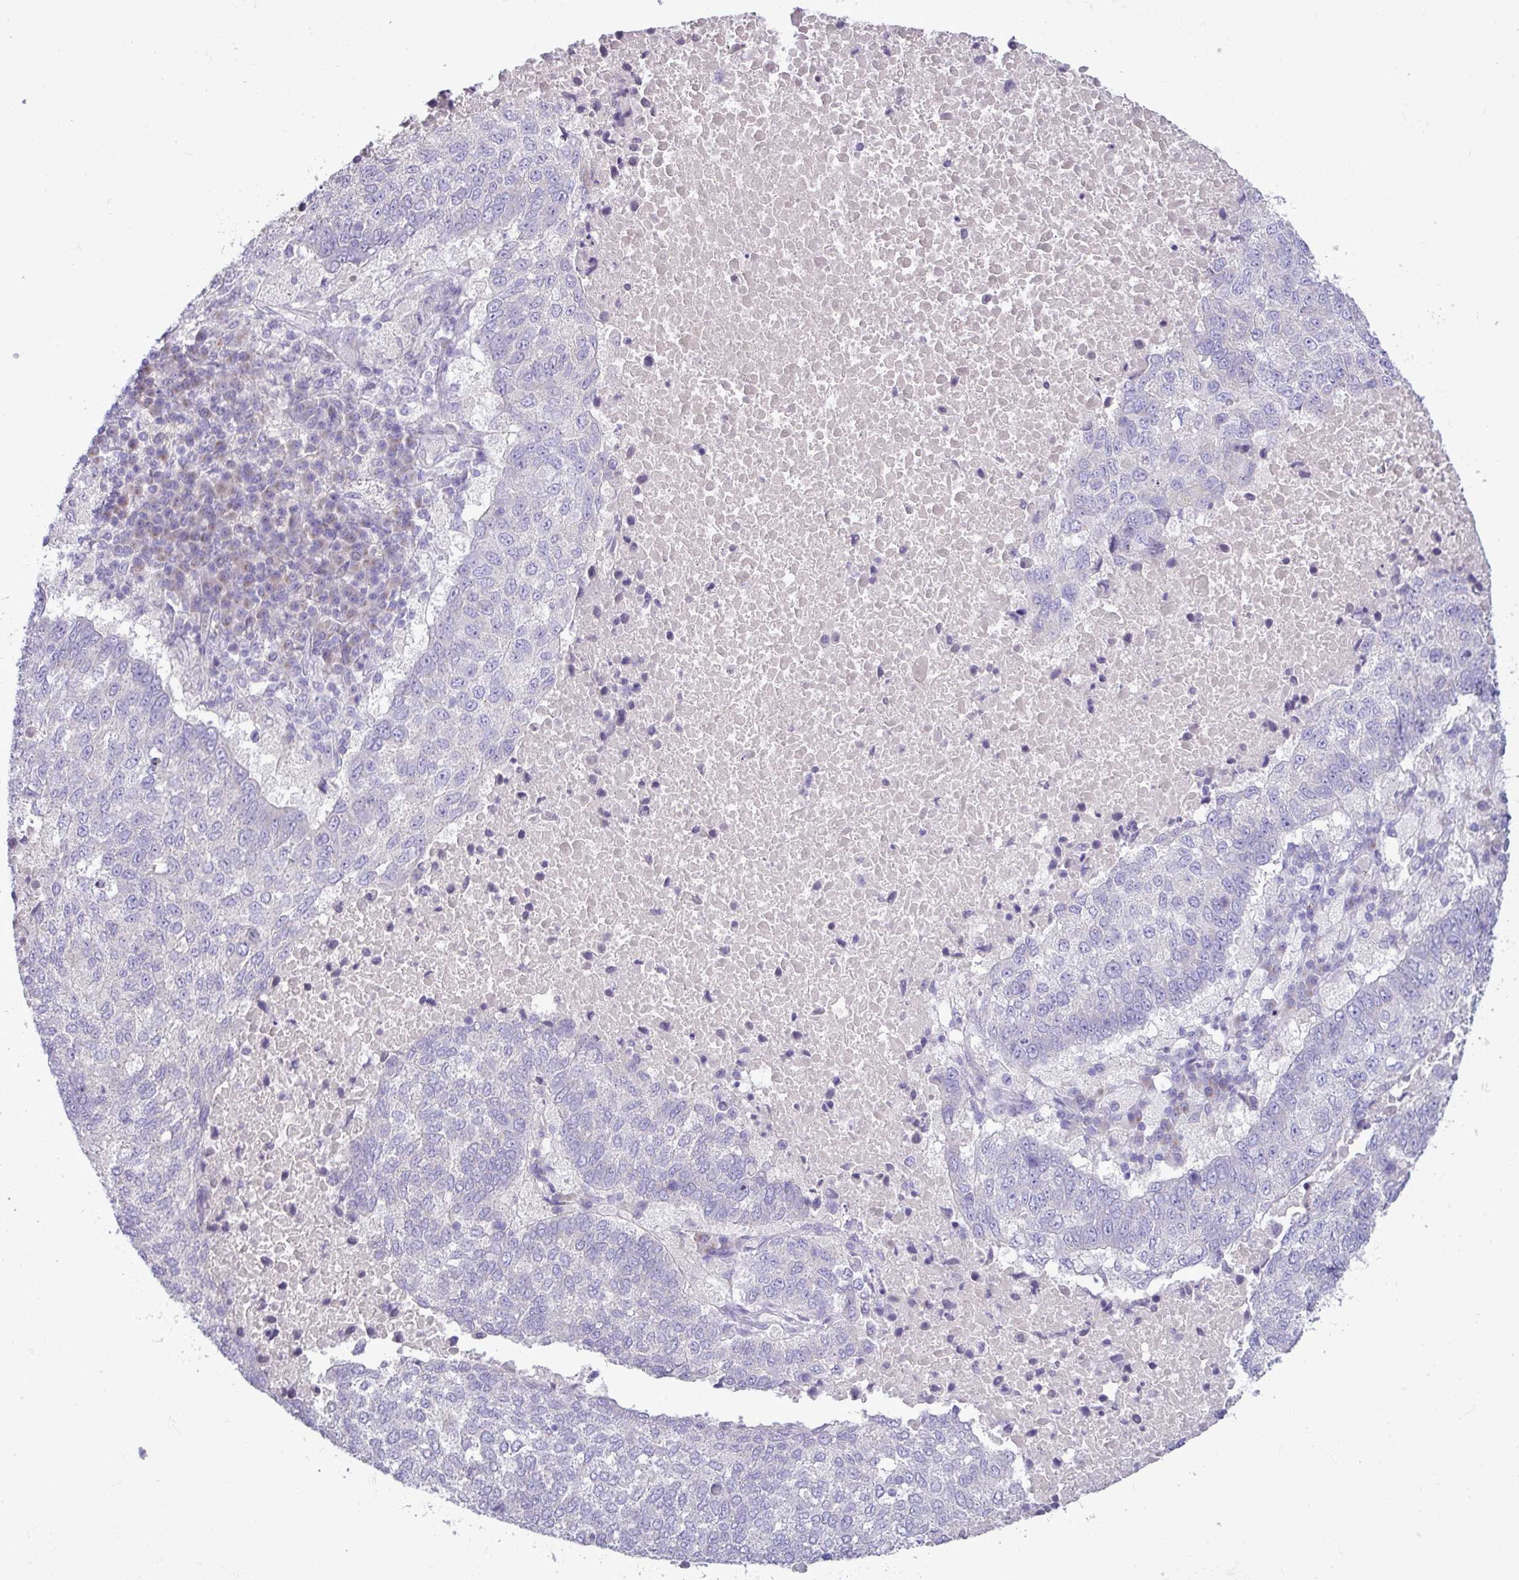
{"staining": {"intensity": "negative", "quantity": "none", "location": "none"}, "tissue": "lung cancer", "cell_type": "Tumor cells", "image_type": "cancer", "snomed": [{"axis": "morphology", "description": "Squamous cell carcinoma, NOS"}, {"axis": "topography", "description": "Lung"}], "caption": "DAB immunohistochemical staining of lung cancer demonstrates no significant staining in tumor cells.", "gene": "STIMATE", "patient": {"sex": "male", "age": 73}}